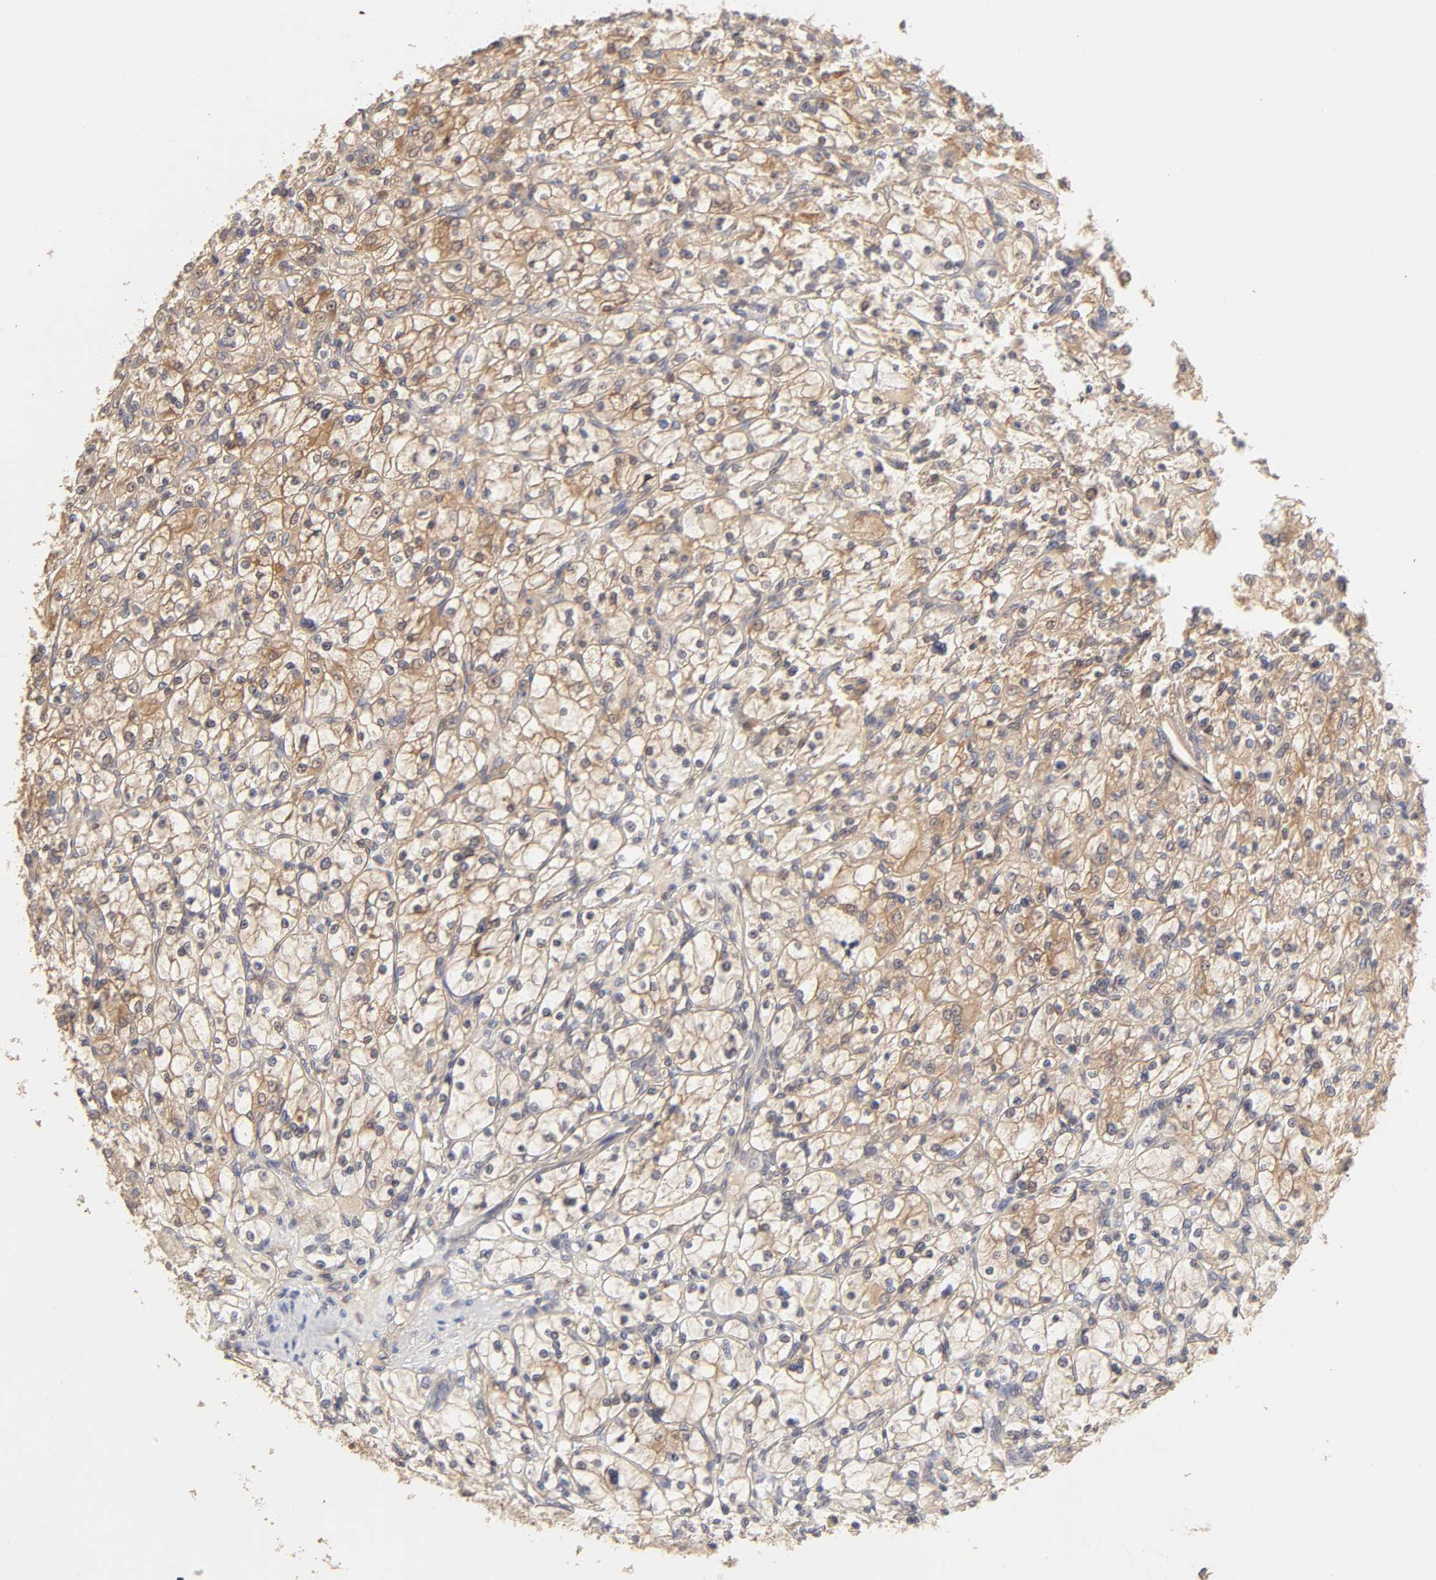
{"staining": {"intensity": "weak", "quantity": "<25%", "location": "cytoplasmic/membranous"}, "tissue": "renal cancer", "cell_type": "Tumor cells", "image_type": "cancer", "snomed": [{"axis": "morphology", "description": "Adenocarcinoma, NOS"}, {"axis": "topography", "description": "Kidney"}], "caption": "Renal adenocarcinoma was stained to show a protein in brown. There is no significant staining in tumor cells.", "gene": "AP1G2", "patient": {"sex": "female", "age": 83}}